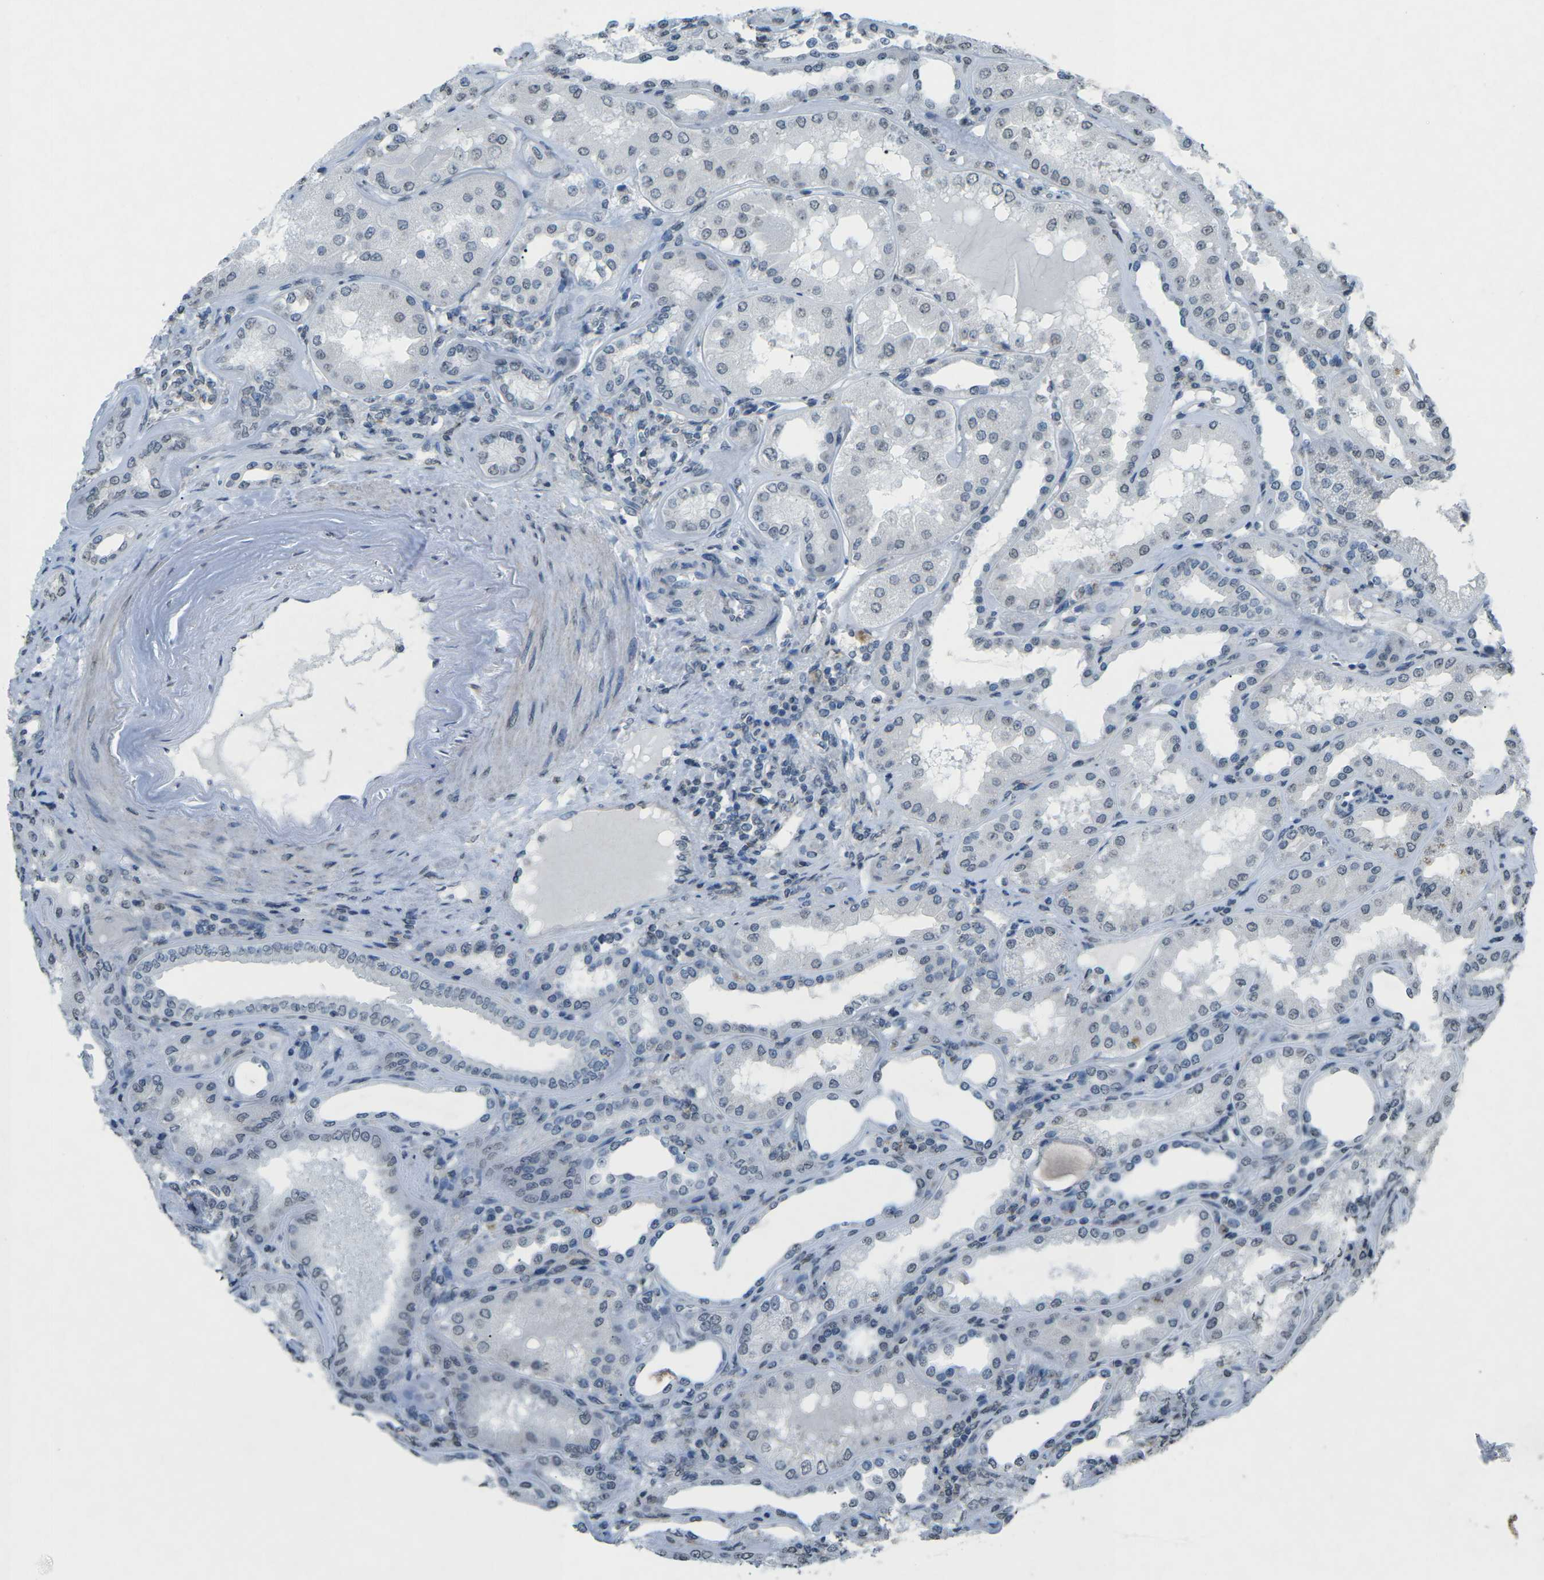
{"staining": {"intensity": "negative", "quantity": "none", "location": "none"}, "tissue": "kidney", "cell_type": "Cells in glomeruli", "image_type": "normal", "snomed": [{"axis": "morphology", "description": "Normal tissue, NOS"}, {"axis": "topography", "description": "Kidney"}], "caption": "DAB immunohistochemical staining of benign human kidney exhibits no significant expression in cells in glomeruli. (Stains: DAB (3,3'-diaminobenzidine) IHC with hematoxylin counter stain, Microscopy: brightfield microscopy at high magnification).", "gene": "TFR2", "patient": {"sex": "female", "age": 56}}